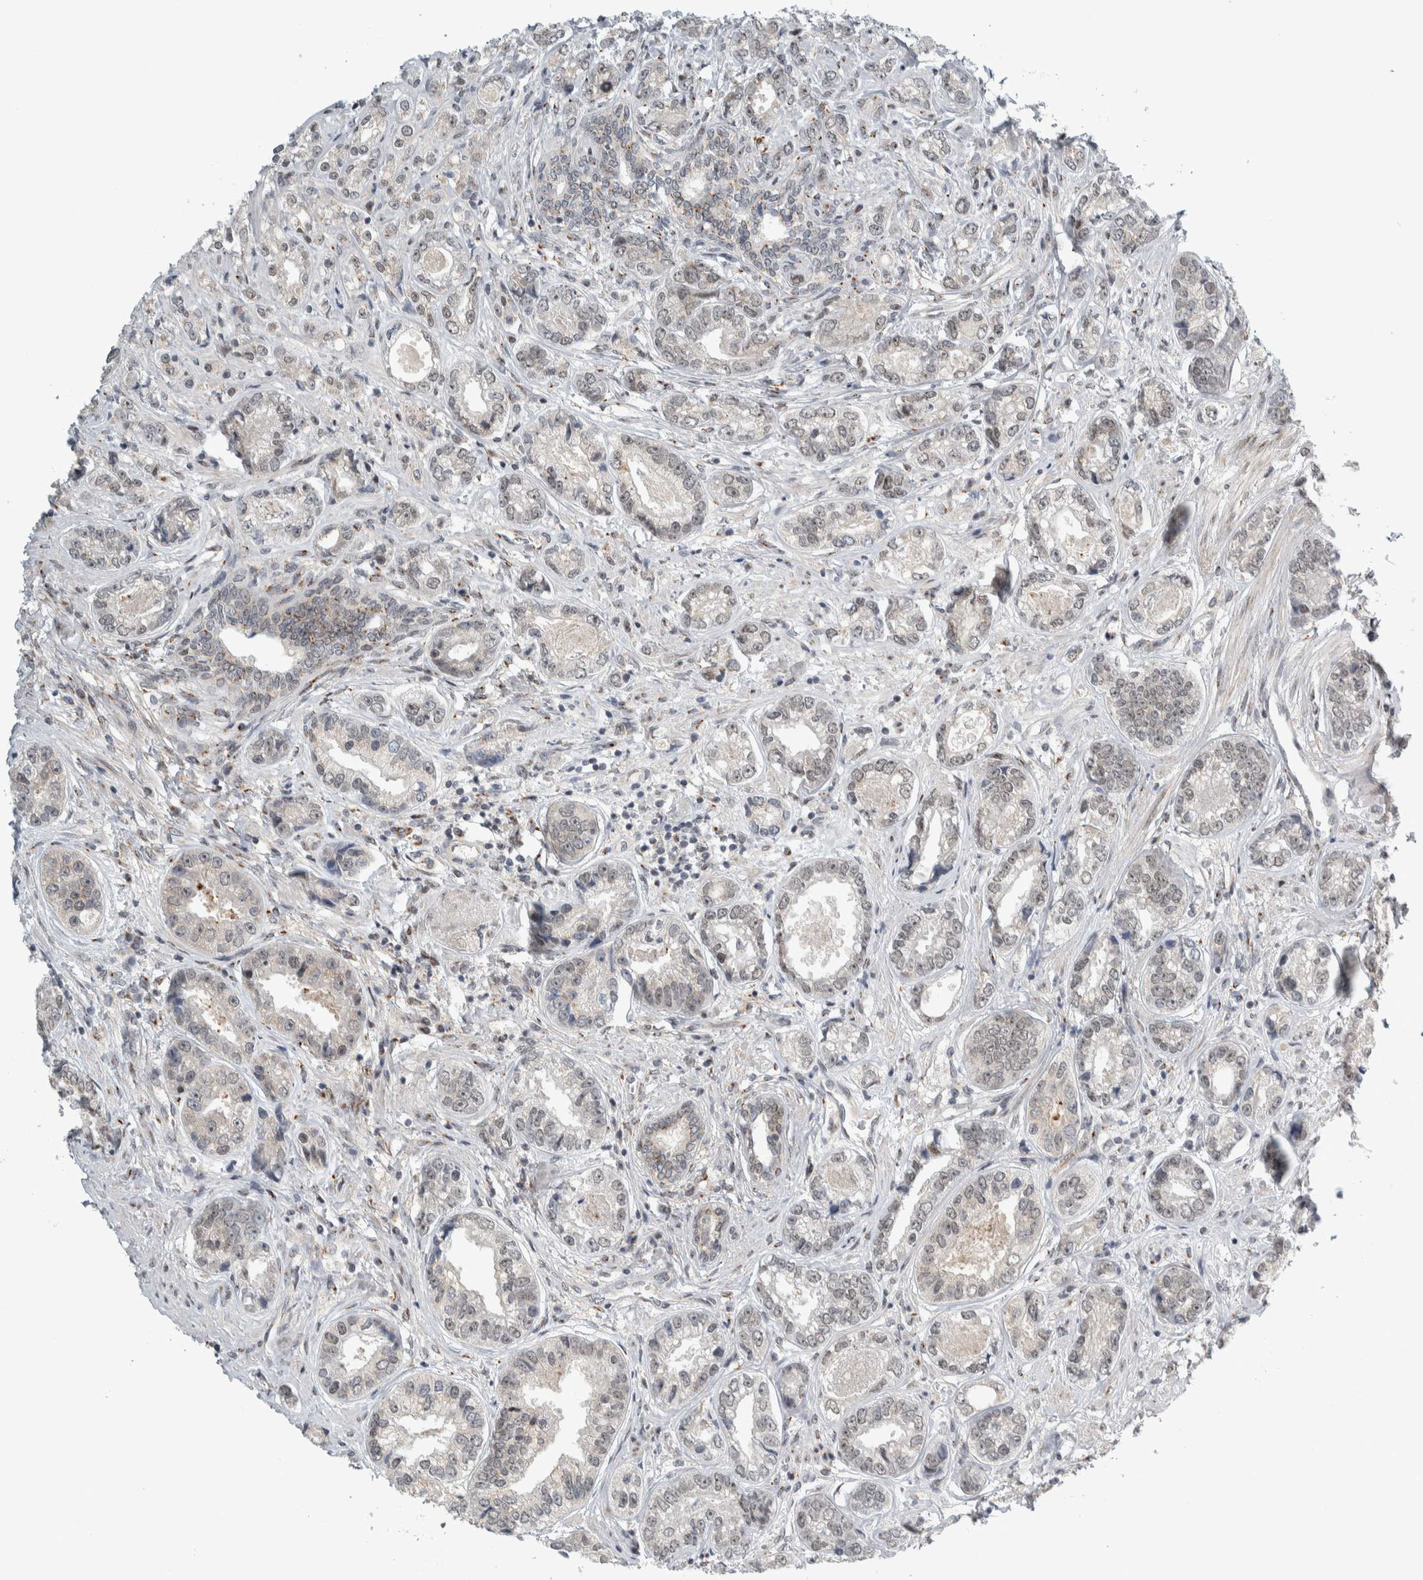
{"staining": {"intensity": "negative", "quantity": "none", "location": "none"}, "tissue": "prostate cancer", "cell_type": "Tumor cells", "image_type": "cancer", "snomed": [{"axis": "morphology", "description": "Adenocarcinoma, High grade"}, {"axis": "topography", "description": "Prostate"}], "caption": "DAB (3,3'-diaminobenzidine) immunohistochemical staining of human prostate cancer exhibits no significant expression in tumor cells.", "gene": "ZMYND8", "patient": {"sex": "male", "age": 61}}